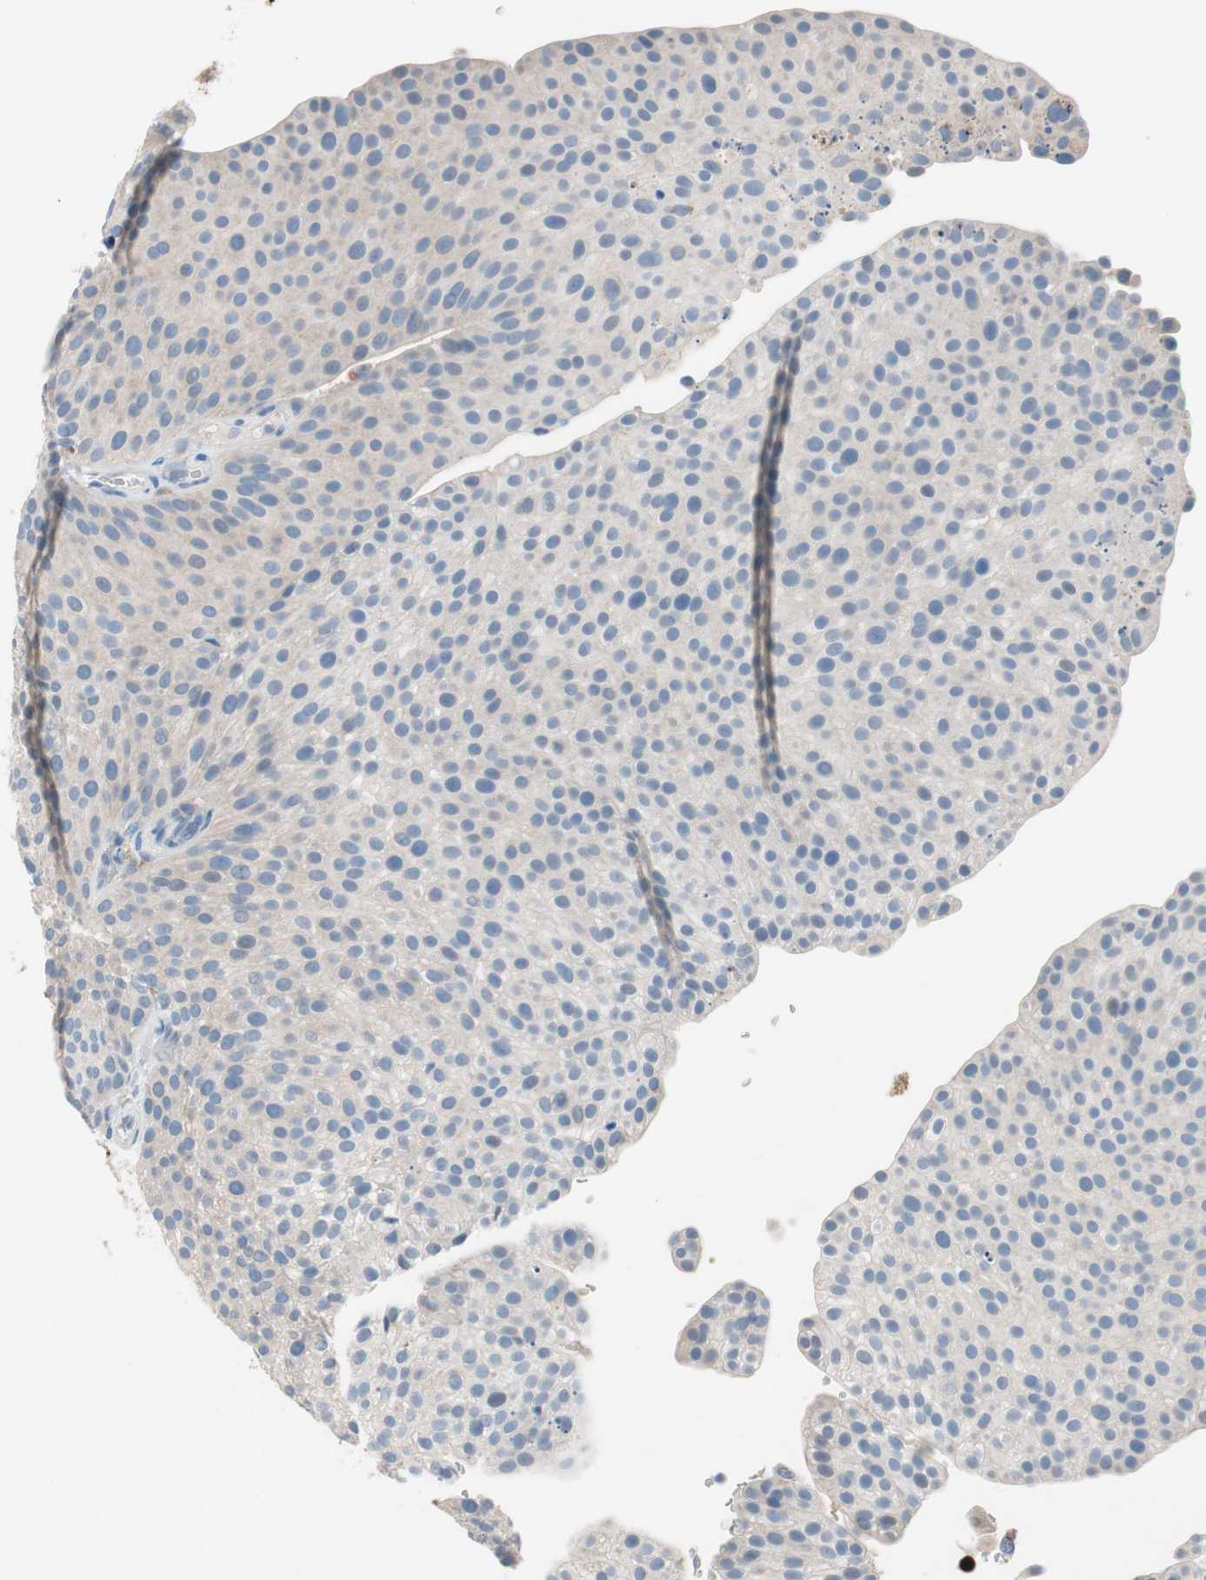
{"staining": {"intensity": "weak", "quantity": ">75%", "location": "cytoplasmic/membranous"}, "tissue": "urothelial cancer", "cell_type": "Tumor cells", "image_type": "cancer", "snomed": [{"axis": "morphology", "description": "Urothelial carcinoma, Low grade"}, {"axis": "topography", "description": "Smooth muscle"}, {"axis": "topography", "description": "Urinary bladder"}], "caption": "Urothelial cancer stained with IHC exhibits weak cytoplasmic/membranous positivity in approximately >75% of tumor cells.", "gene": "CLEC4D", "patient": {"sex": "male", "age": 60}}